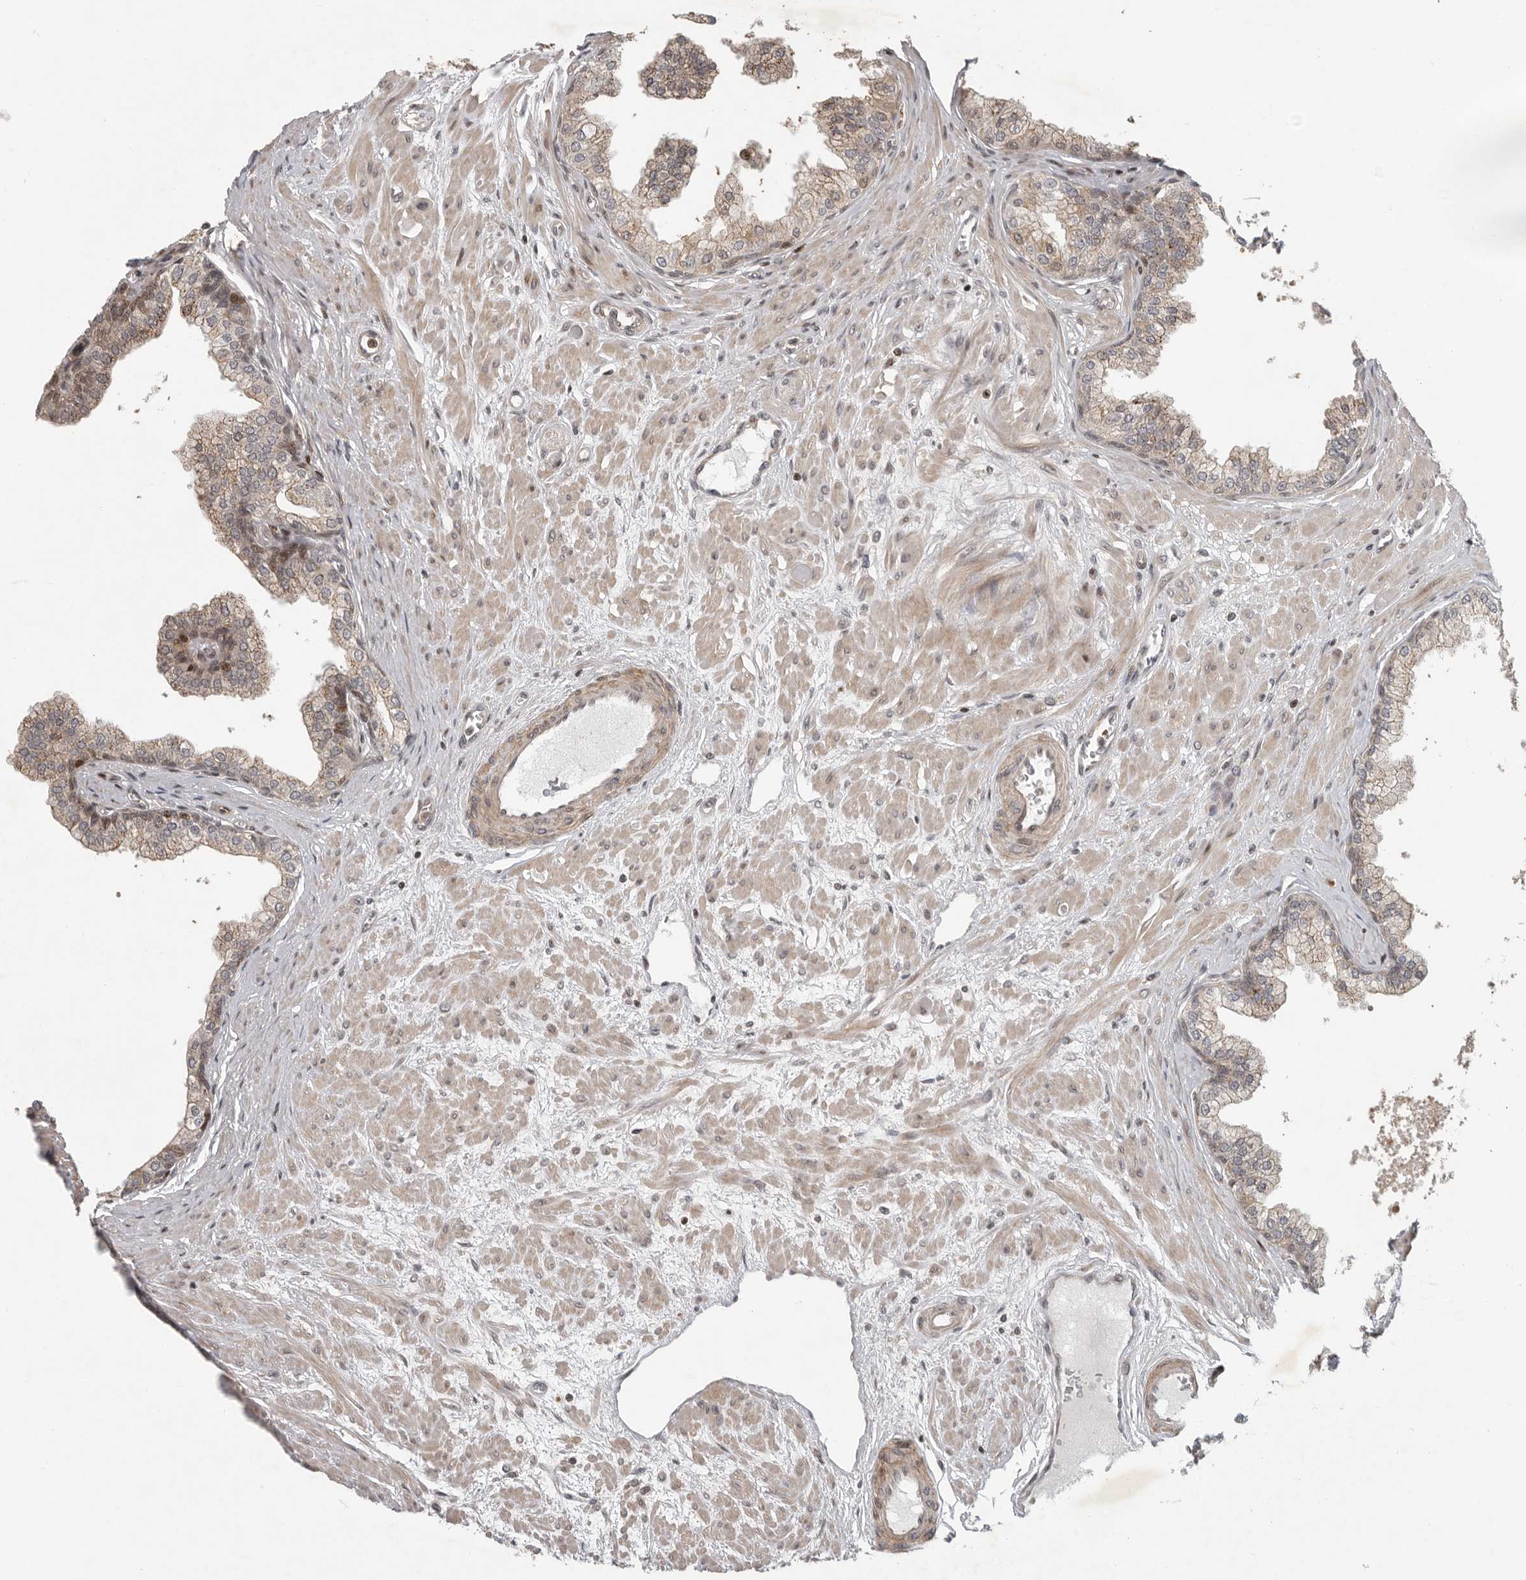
{"staining": {"intensity": "moderate", "quantity": "<25%", "location": "cytoplasmic/membranous,nuclear"}, "tissue": "prostate", "cell_type": "Glandular cells", "image_type": "normal", "snomed": [{"axis": "morphology", "description": "Normal tissue, NOS"}, {"axis": "morphology", "description": "Urothelial carcinoma, Low grade"}, {"axis": "topography", "description": "Urinary bladder"}, {"axis": "topography", "description": "Prostate"}], "caption": "This image exhibits IHC staining of normal human prostate, with low moderate cytoplasmic/membranous,nuclear staining in approximately <25% of glandular cells.", "gene": "RABIF", "patient": {"sex": "male", "age": 60}}